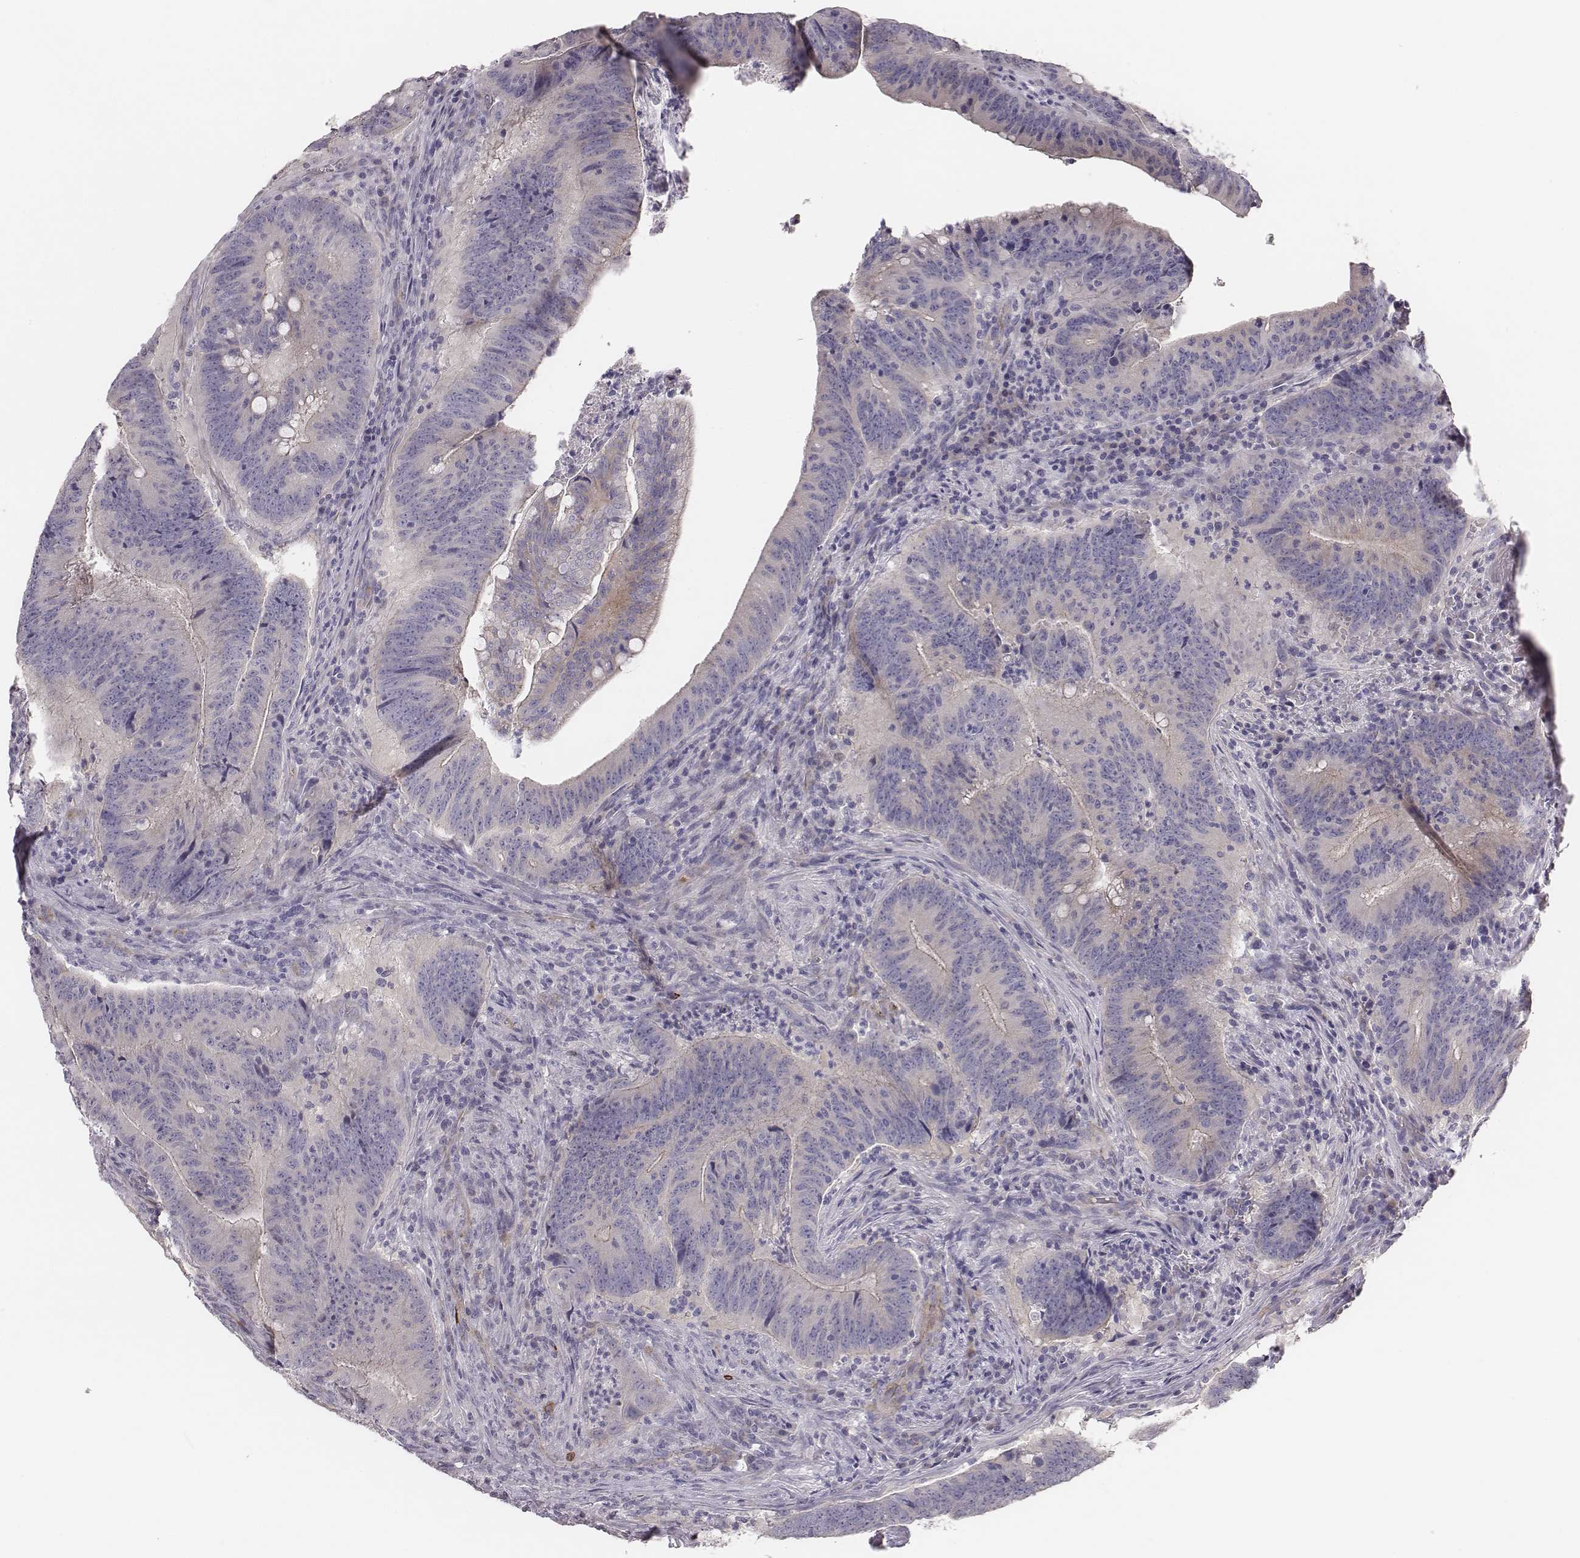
{"staining": {"intensity": "negative", "quantity": "none", "location": "none"}, "tissue": "colorectal cancer", "cell_type": "Tumor cells", "image_type": "cancer", "snomed": [{"axis": "morphology", "description": "Adenocarcinoma, NOS"}, {"axis": "topography", "description": "Colon"}], "caption": "Image shows no significant protein positivity in tumor cells of adenocarcinoma (colorectal). (DAB immunohistochemistry with hematoxylin counter stain).", "gene": "PRKCZ", "patient": {"sex": "female", "age": 87}}